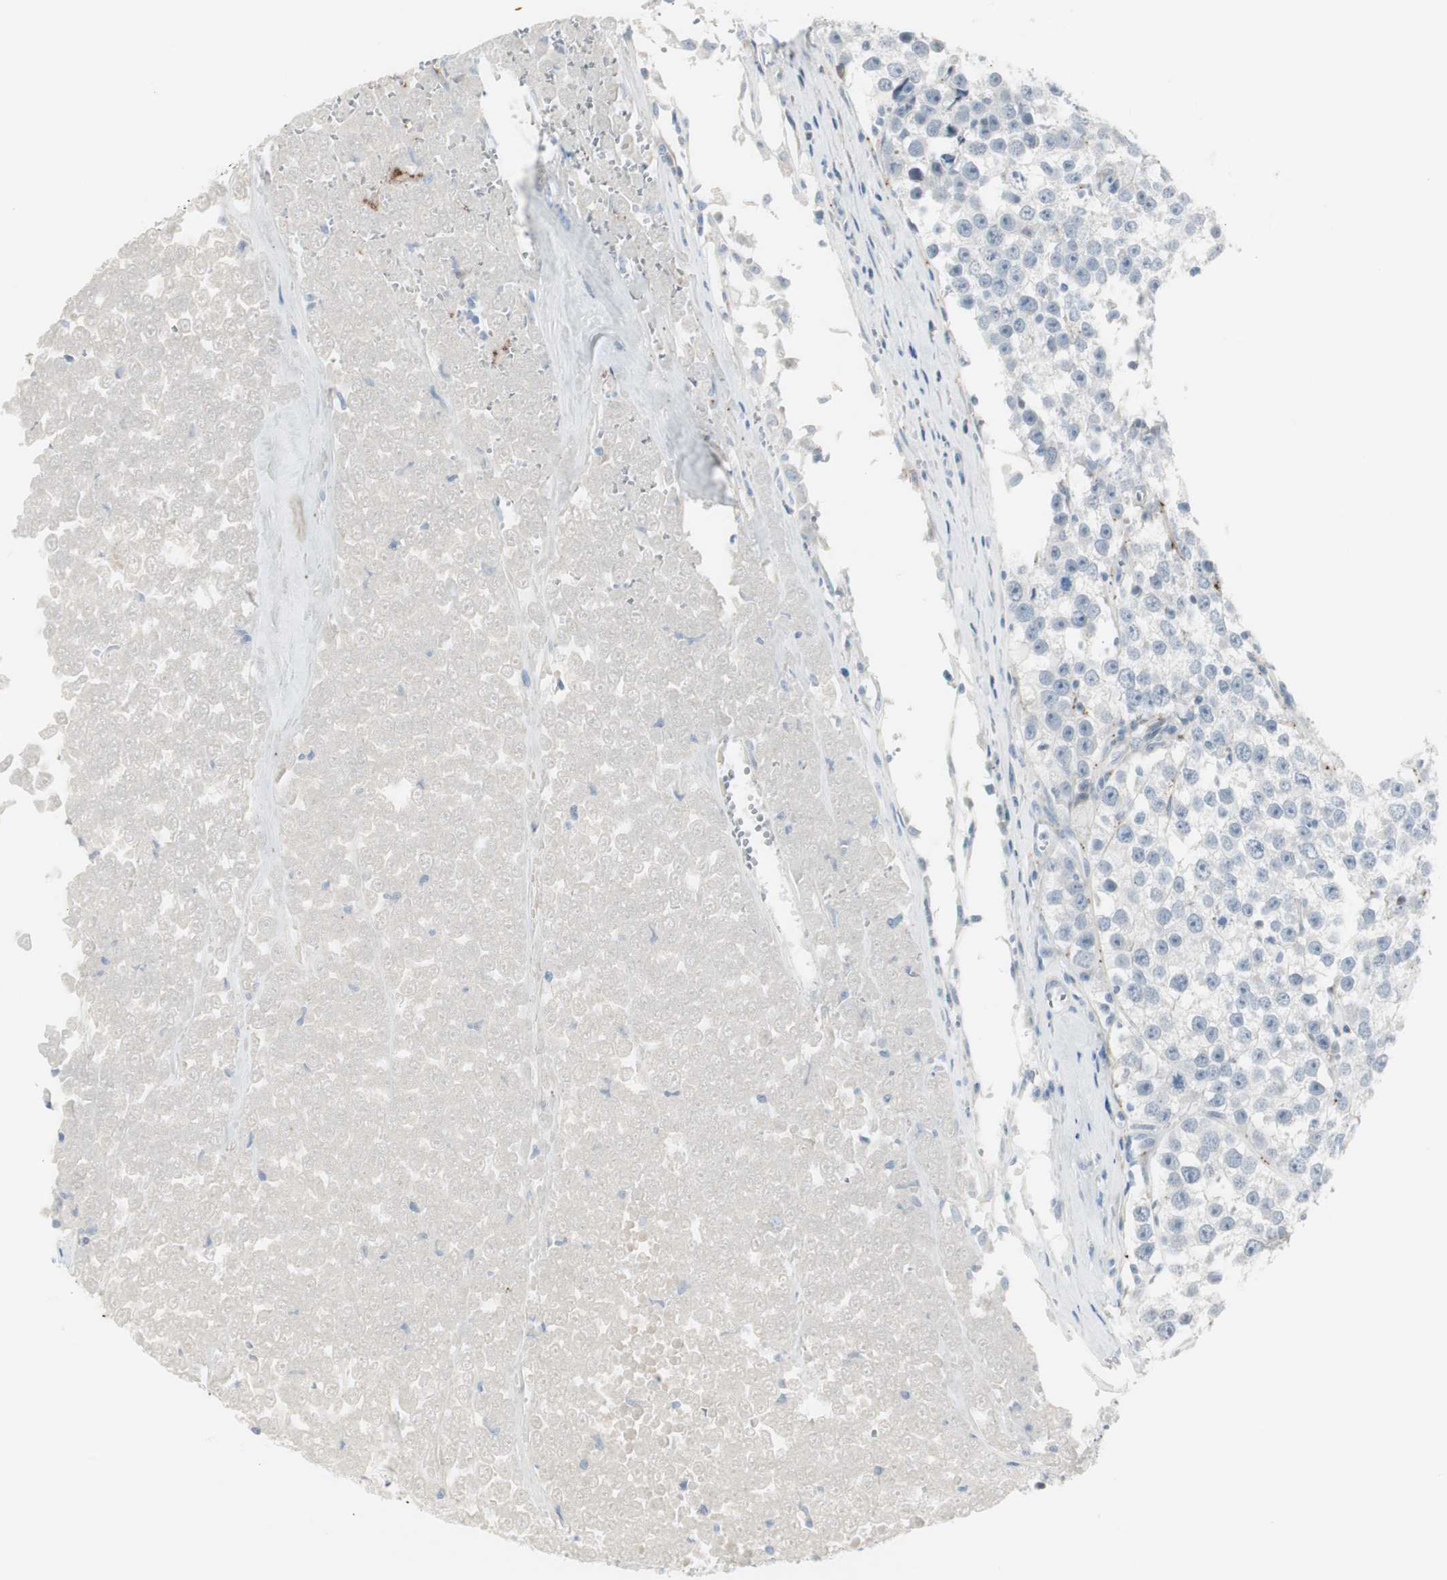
{"staining": {"intensity": "negative", "quantity": "none", "location": "none"}, "tissue": "testis cancer", "cell_type": "Tumor cells", "image_type": "cancer", "snomed": [{"axis": "morphology", "description": "Seminoma, NOS"}, {"axis": "morphology", "description": "Carcinoma, Embryonal, NOS"}, {"axis": "topography", "description": "Testis"}], "caption": "There is no significant staining in tumor cells of testis seminoma. (DAB (3,3'-diaminobenzidine) immunohistochemistry (IHC), high magnification).", "gene": "CACNA2D1", "patient": {"sex": "male", "age": 52}}